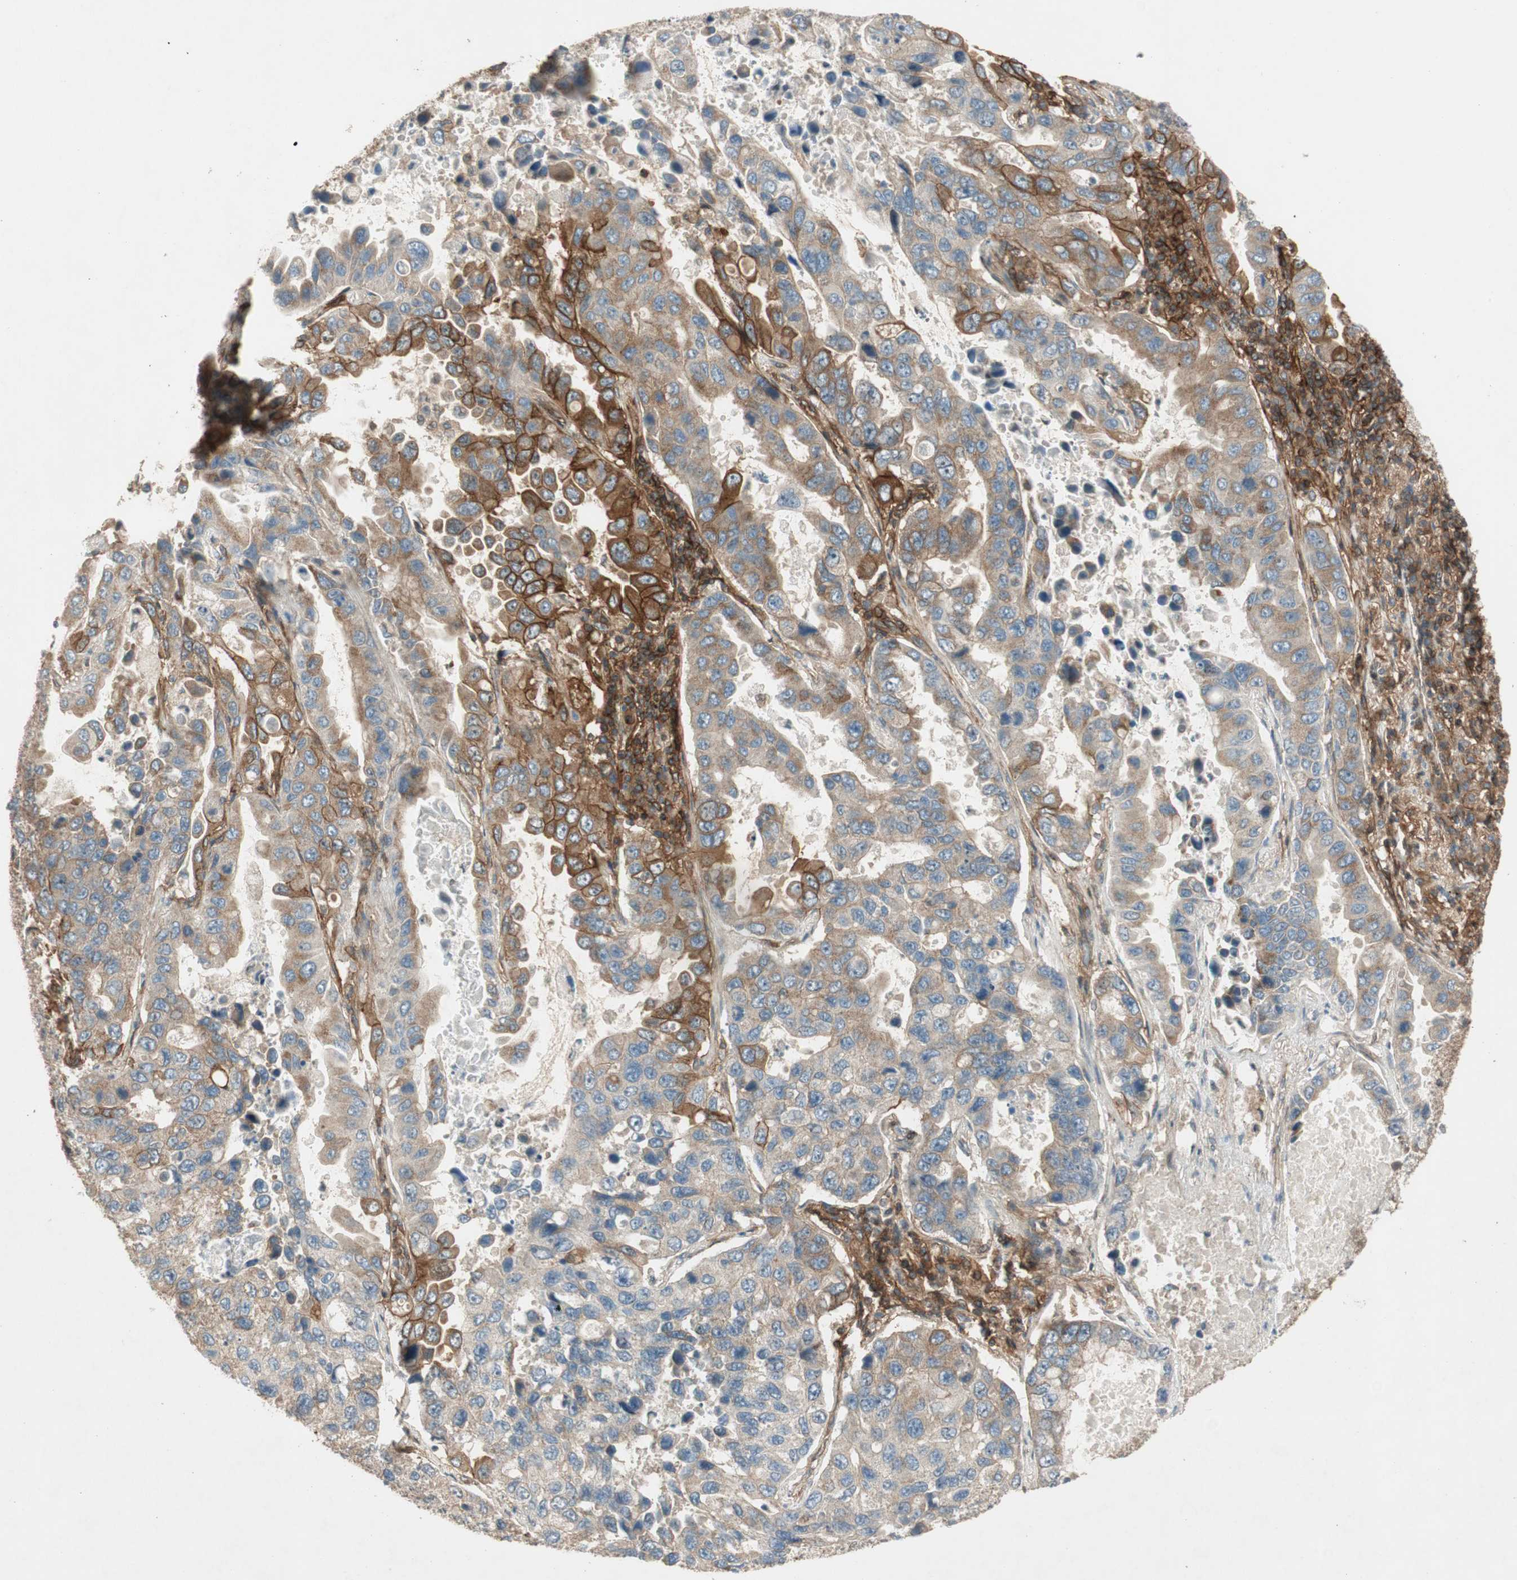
{"staining": {"intensity": "strong", "quantity": ">75%", "location": "cytoplasmic/membranous"}, "tissue": "lung cancer", "cell_type": "Tumor cells", "image_type": "cancer", "snomed": [{"axis": "morphology", "description": "Adenocarcinoma, NOS"}, {"axis": "topography", "description": "Lung"}], "caption": "Immunohistochemical staining of lung cancer shows high levels of strong cytoplasmic/membranous positivity in about >75% of tumor cells.", "gene": "BTN3A3", "patient": {"sex": "male", "age": 64}}